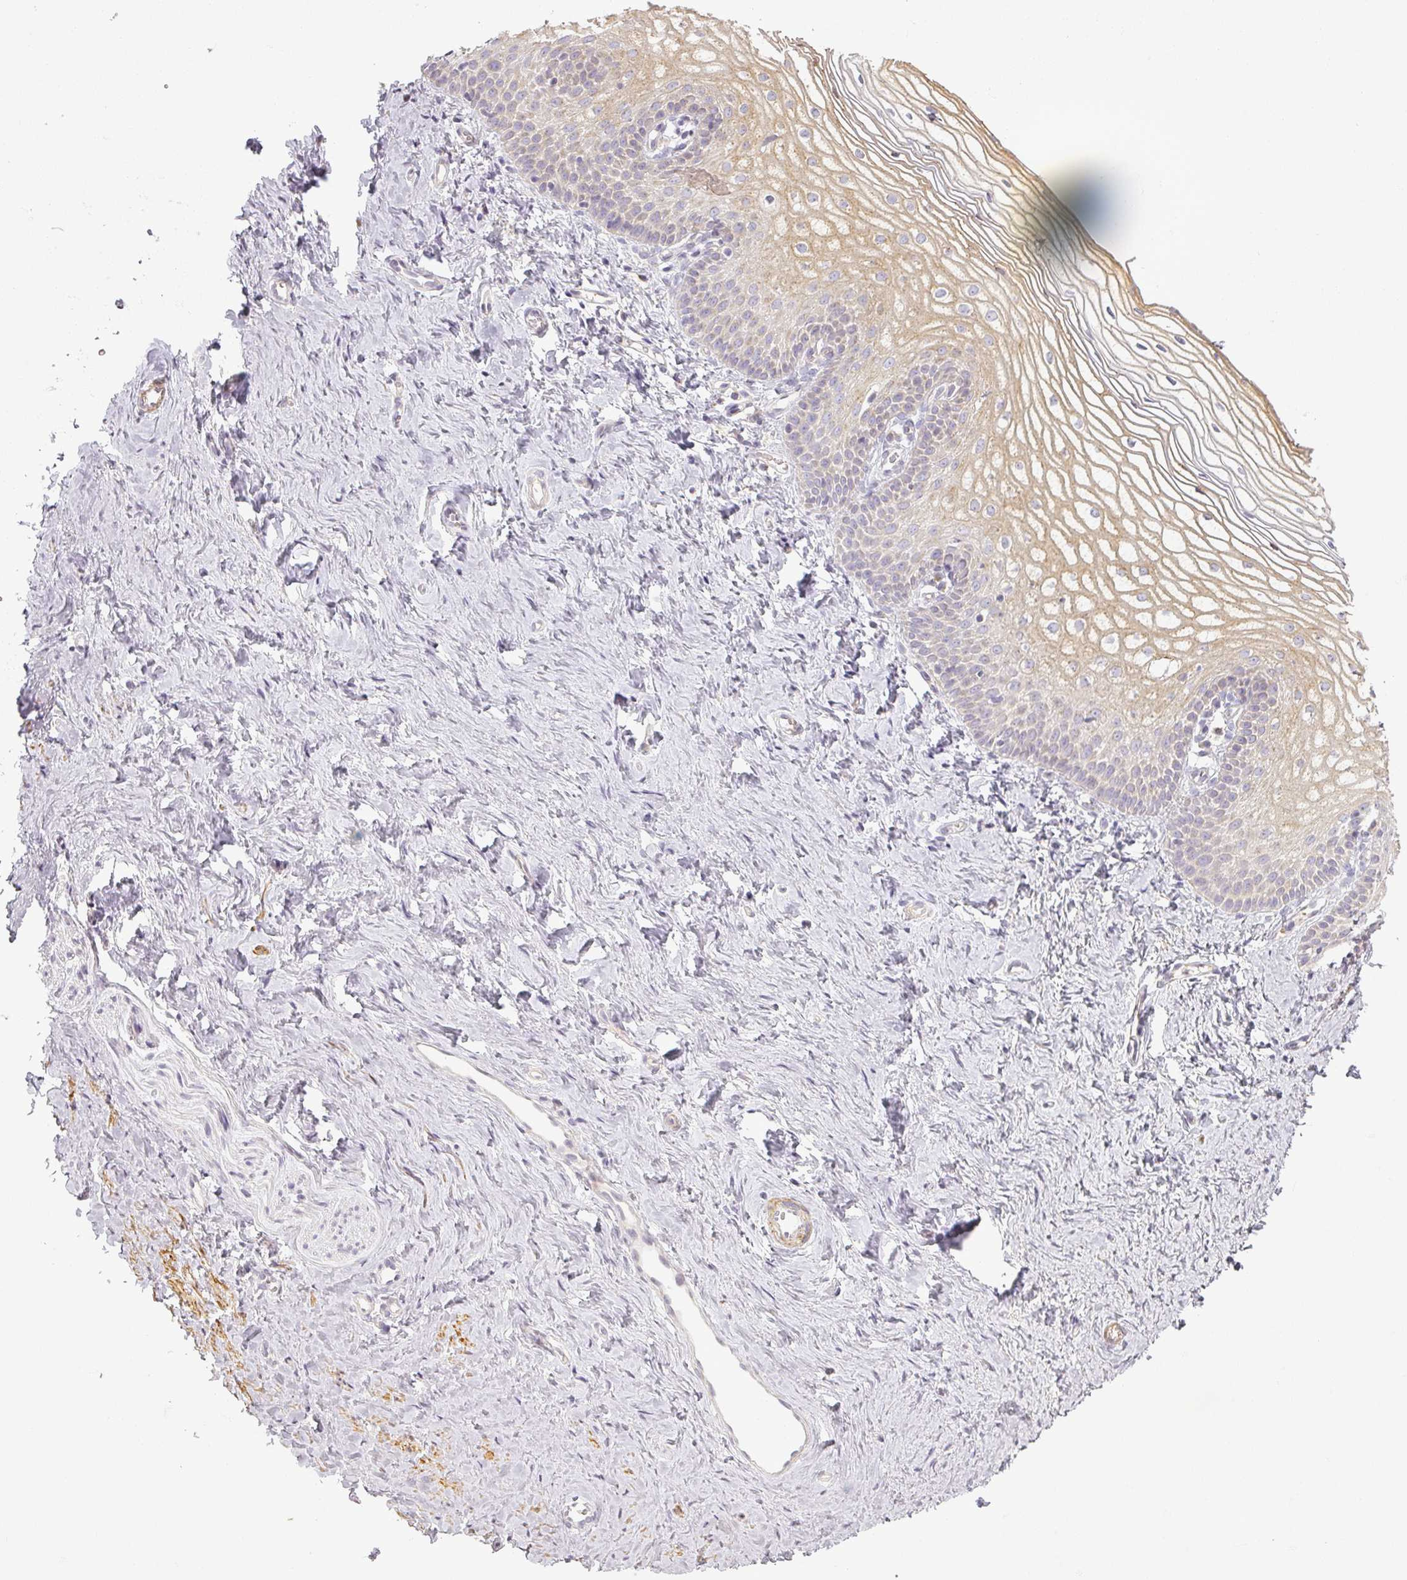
{"staining": {"intensity": "weak", "quantity": "25%-75%", "location": "cytoplasmic/membranous"}, "tissue": "vagina", "cell_type": "Squamous epithelial cells", "image_type": "normal", "snomed": [{"axis": "morphology", "description": "Normal tissue, NOS"}, {"axis": "topography", "description": "Vagina"}], "caption": "Vagina stained with DAB (3,3'-diaminobenzidine) immunohistochemistry demonstrates low levels of weak cytoplasmic/membranous staining in about 25%-75% of squamous epithelial cells.", "gene": "CCDC144A", "patient": {"sex": "female", "age": 56}}